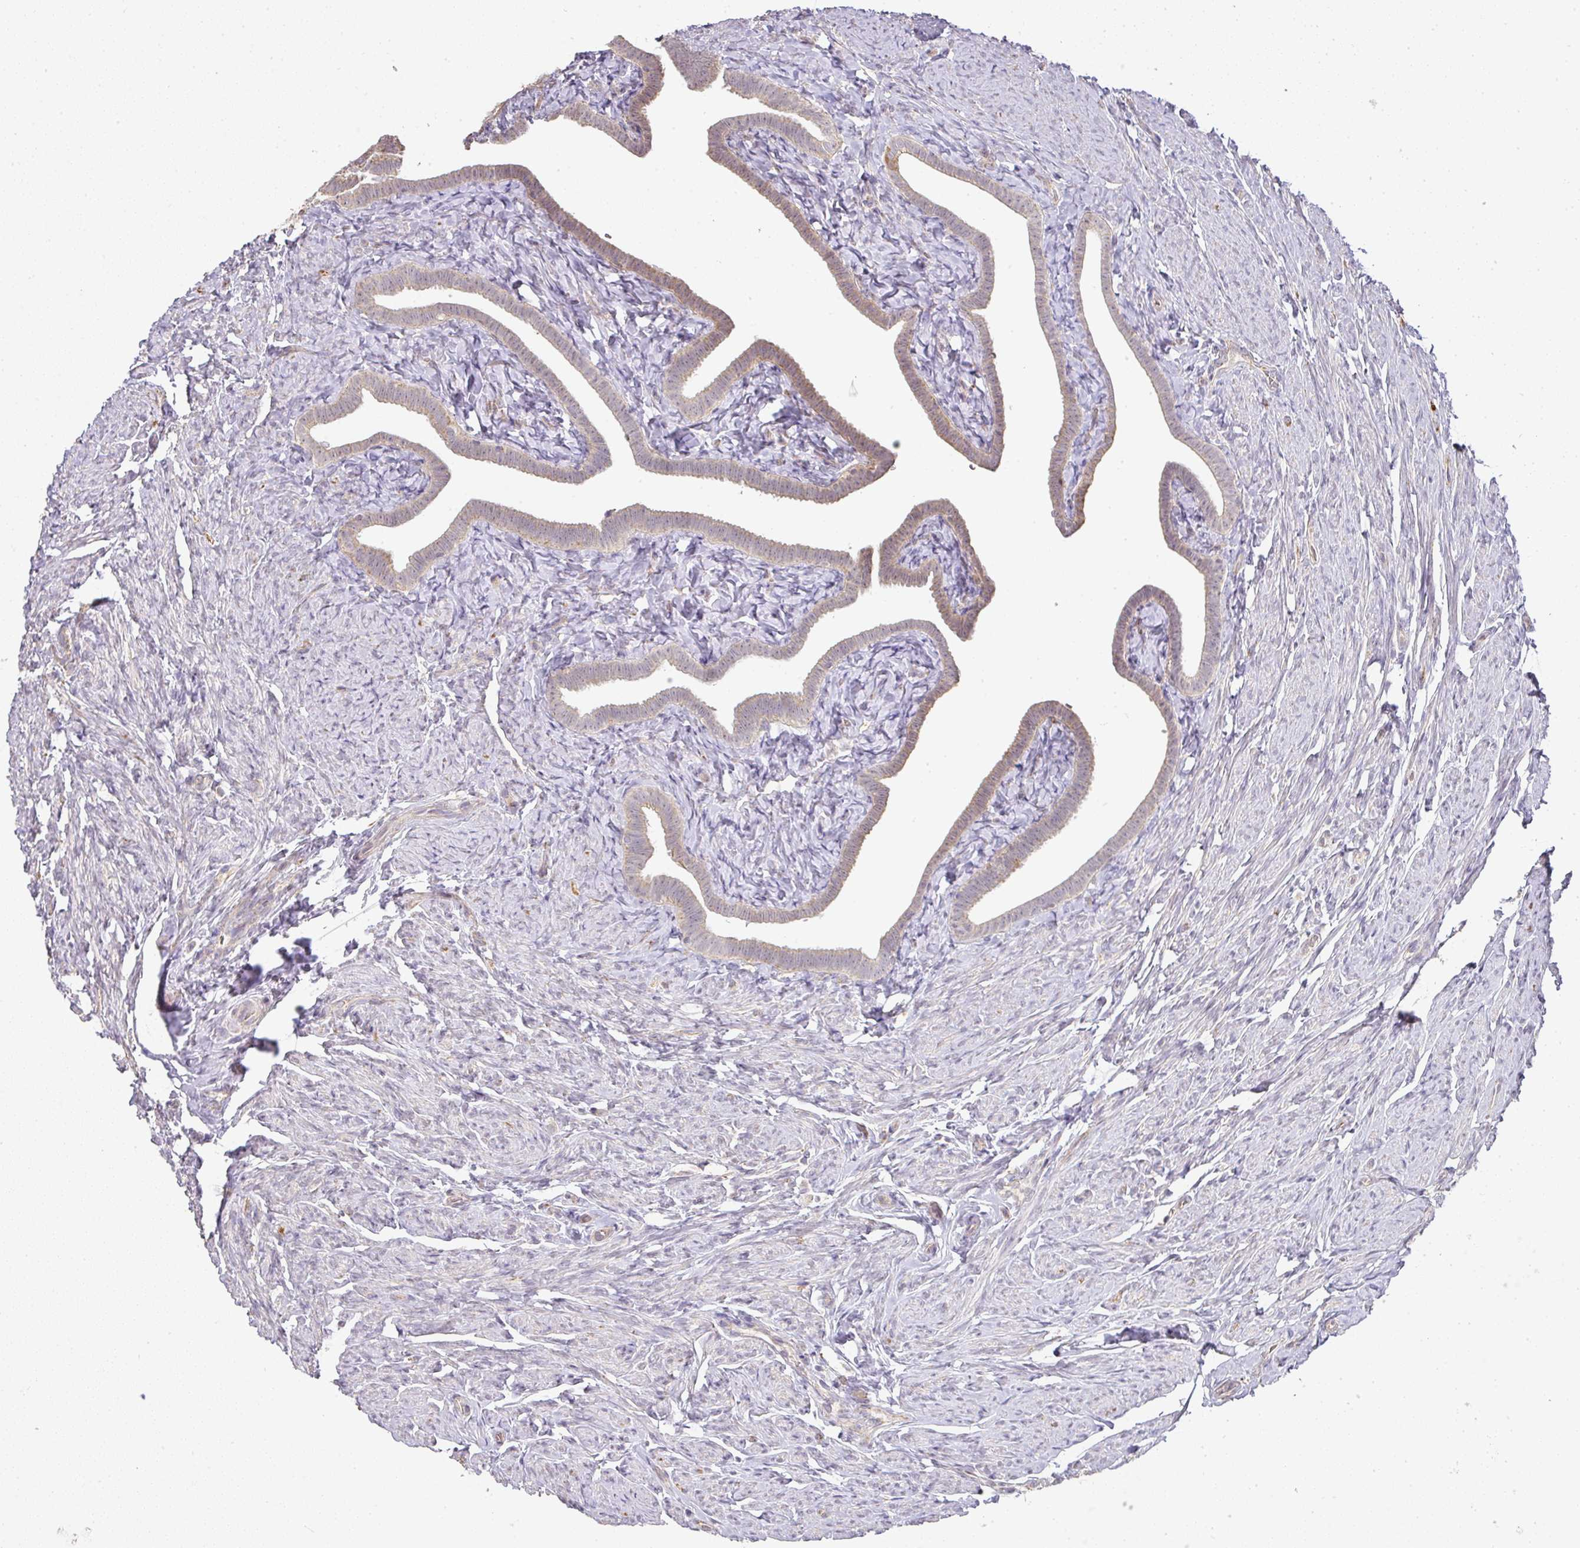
{"staining": {"intensity": "moderate", "quantity": "25%-75%", "location": "cytoplasmic/membranous"}, "tissue": "fallopian tube", "cell_type": "Glandular cells", "image_type": "normal", "snomed": [{"axis": "morphology", "description": "Normal tissue, NOS"}, {"axis": "topography", "description": "Fallopian tube"}], "caption": "The image demonstrates a brown stain indicating the presence of a protein in the cytoplasmic/membranous of glandular cells in fallopian tube.", "gene": "MYOM2", "patient": {"sex": "female", "age": 69}}